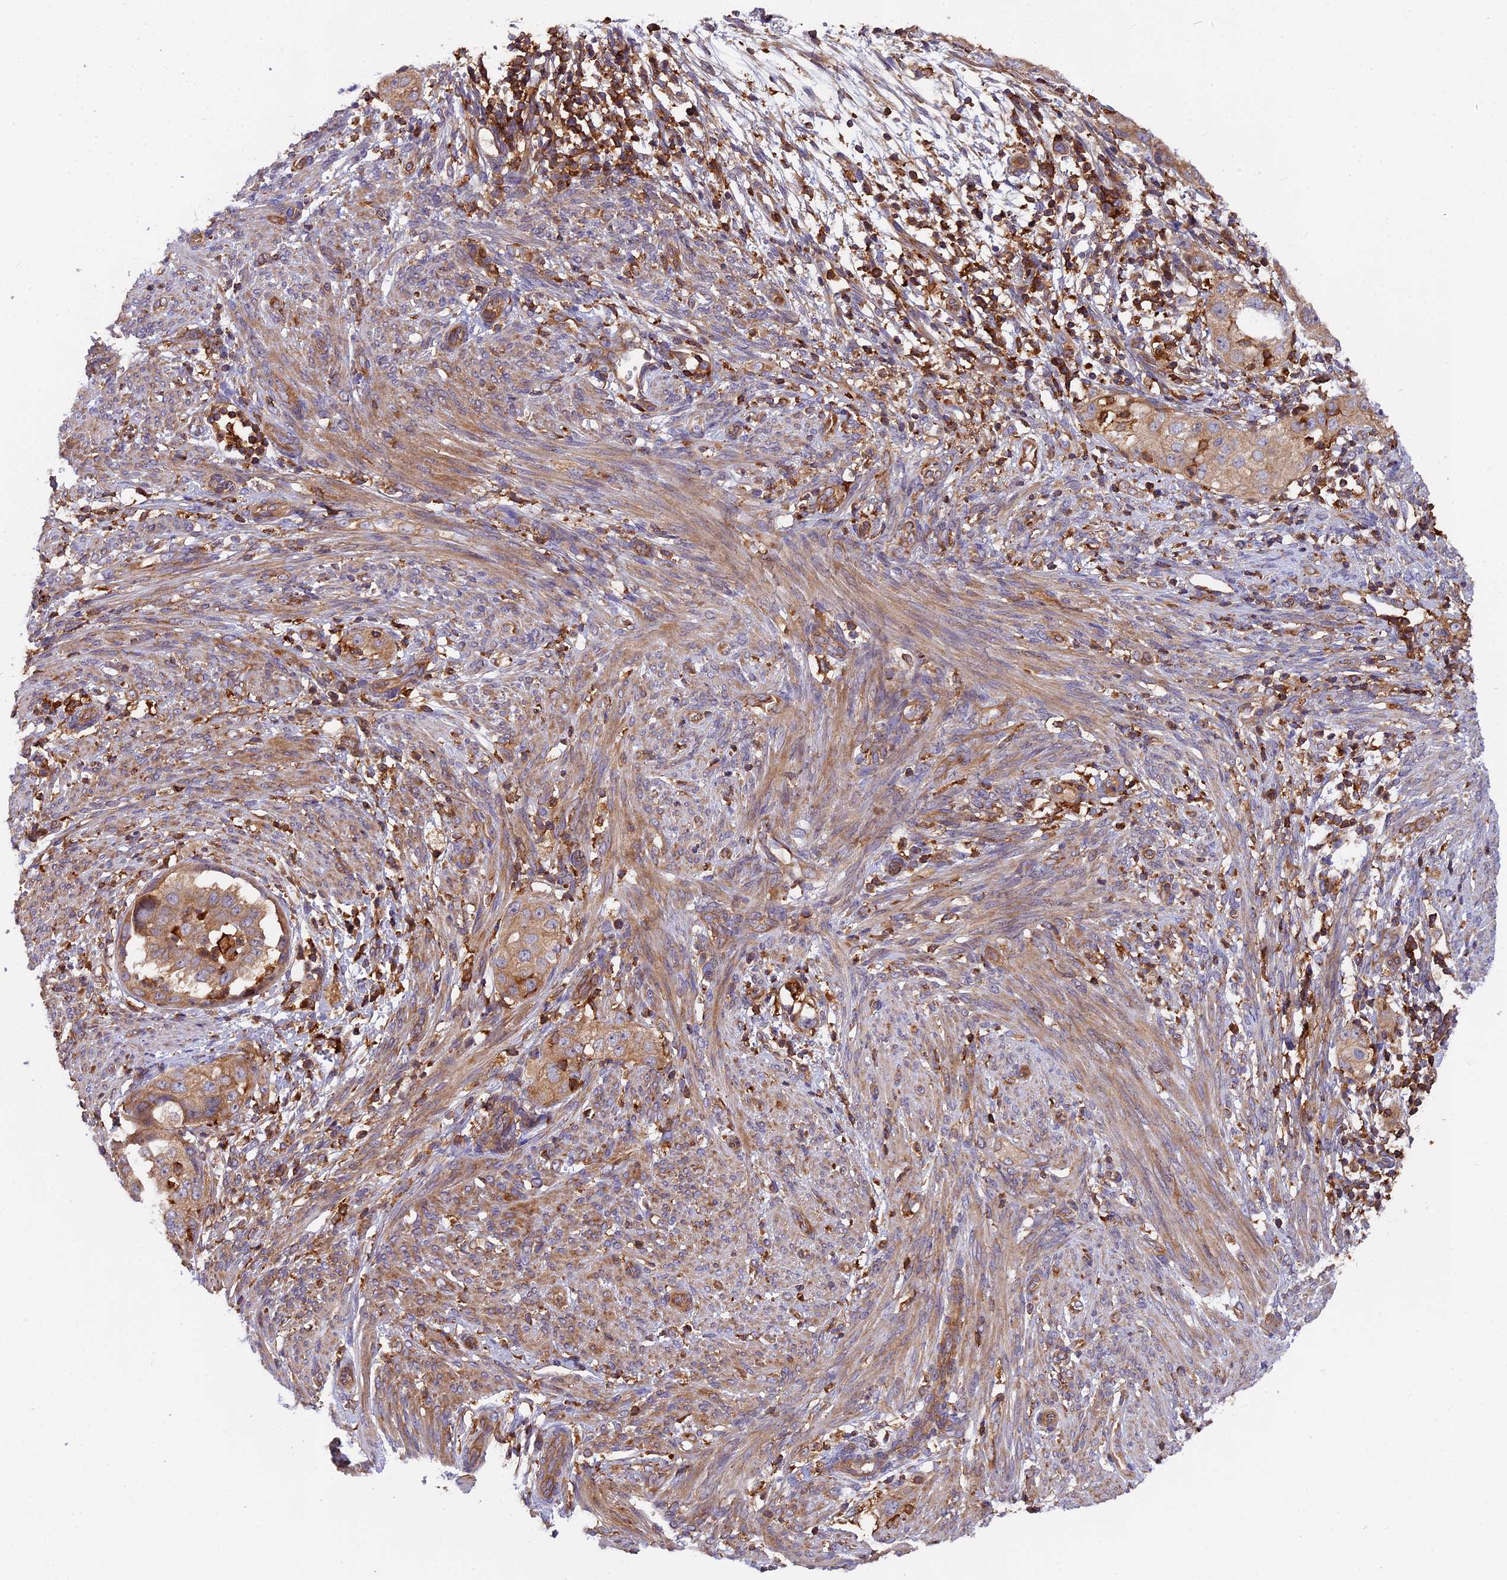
{"staining": {"intensity": "strong", "quantity": ">75%", "location": "cytoplasmic/membranous"}, "tissue": "endometrial cancer", "cell_type": "Tumor cells", "image_type": "cancer", "snomed": [{"axis": "morphology", "description": "Adenocarcinoma, NOS"}, {"axis": "topography", "description": "Endometrium"}], "caption": "This micrograph demonstrates immunohistochemistry staining of human endometrial adenocarcinoma, with high strong cytoplasmic/membranous staining in approximately >75% of tumor cells.", "gene": "MYO9B", "patient": {"sex": "female", "age": 85}}